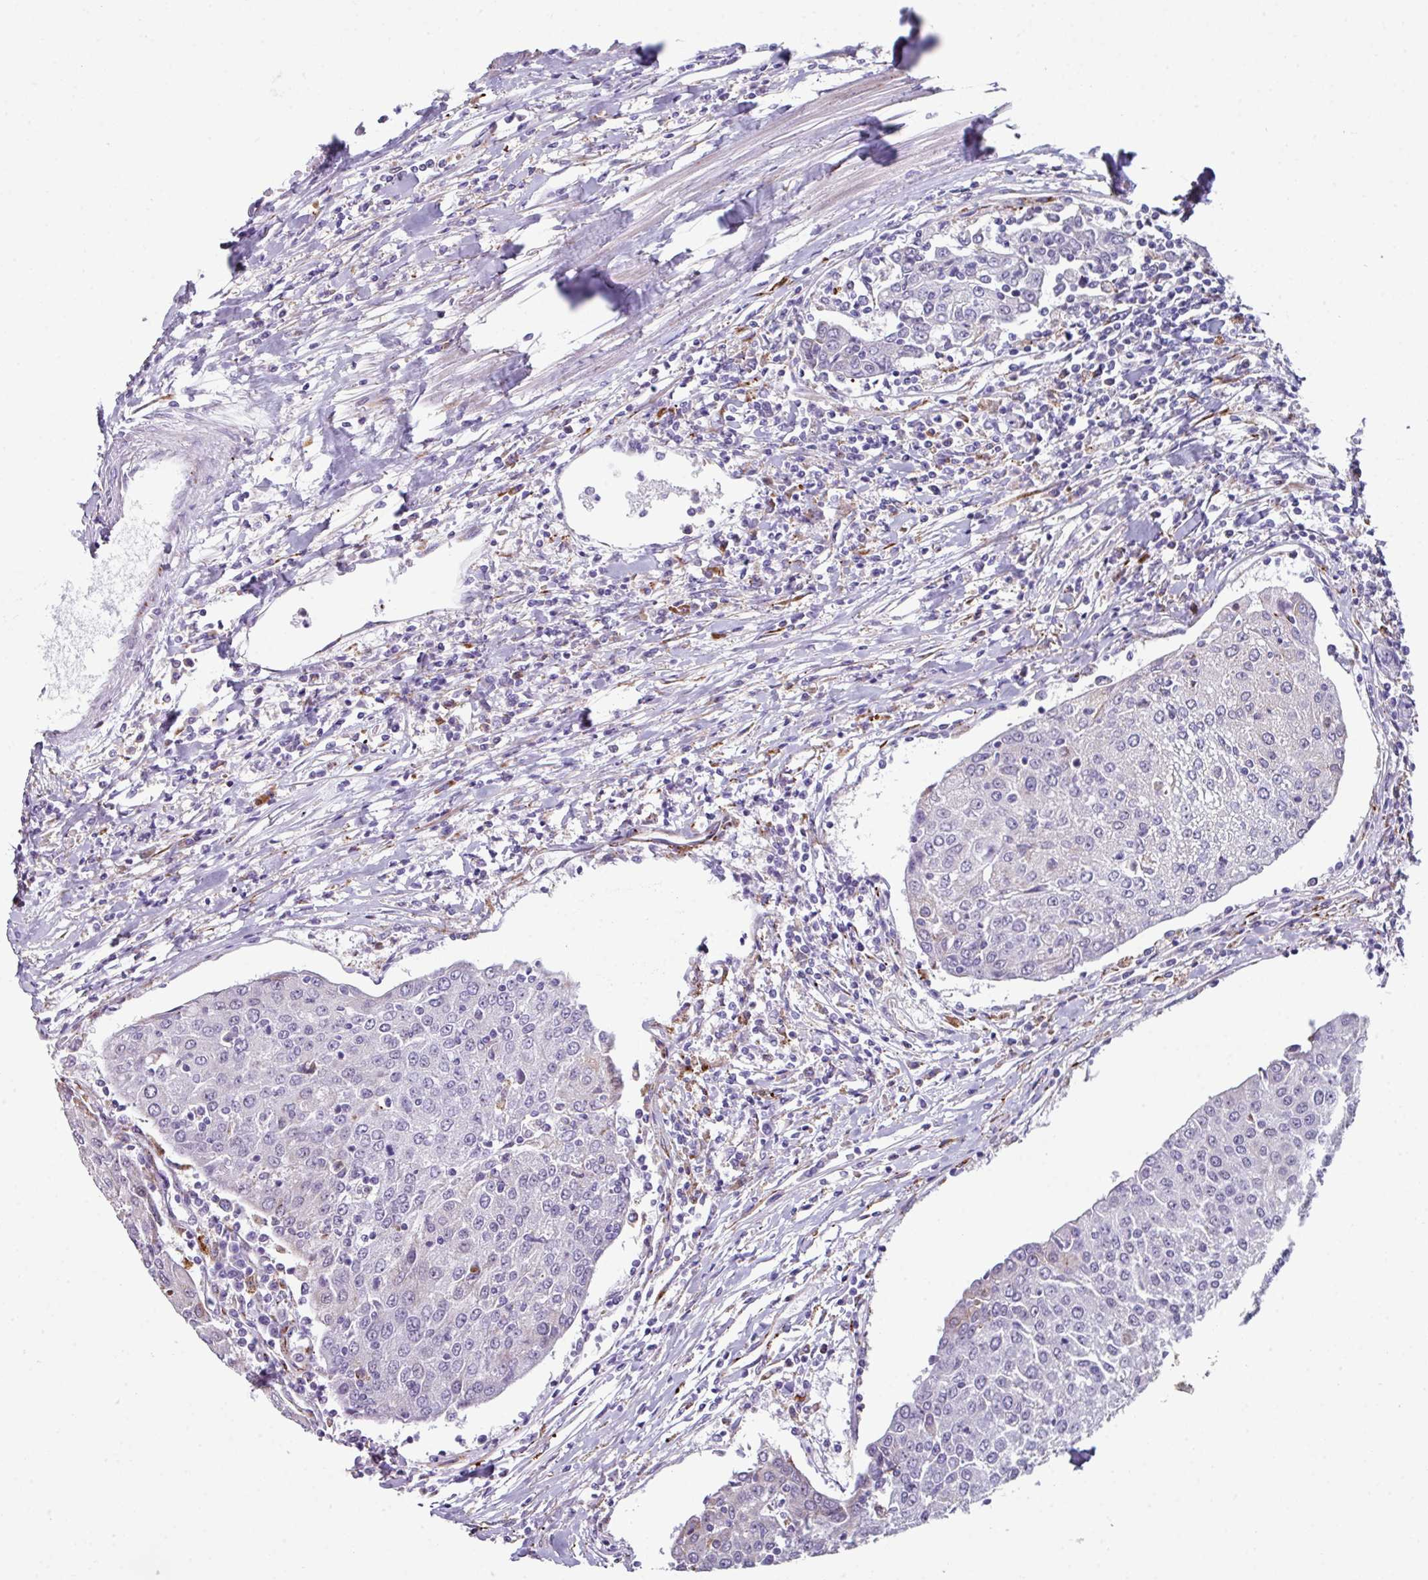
{"staining": {"intensity": "weak", "quantity": "<25%", "location": "cytoplasmic/membranous"}, "tissue": "urothelial cancer", "cell_type": "Tumor cells", "image_type": "cancer", "snomed": [{"axis": "morphology", "description": "Urothelial carcinoma, High grade"}, {"axis": "topography", "description": "Urinary bladder"}], "caption": "Tumor cells show no significant protein positivity in high-grade urothelial carcinoma.", "gene": "BMS1", "patient": {"sex": "female", "age": 85}}